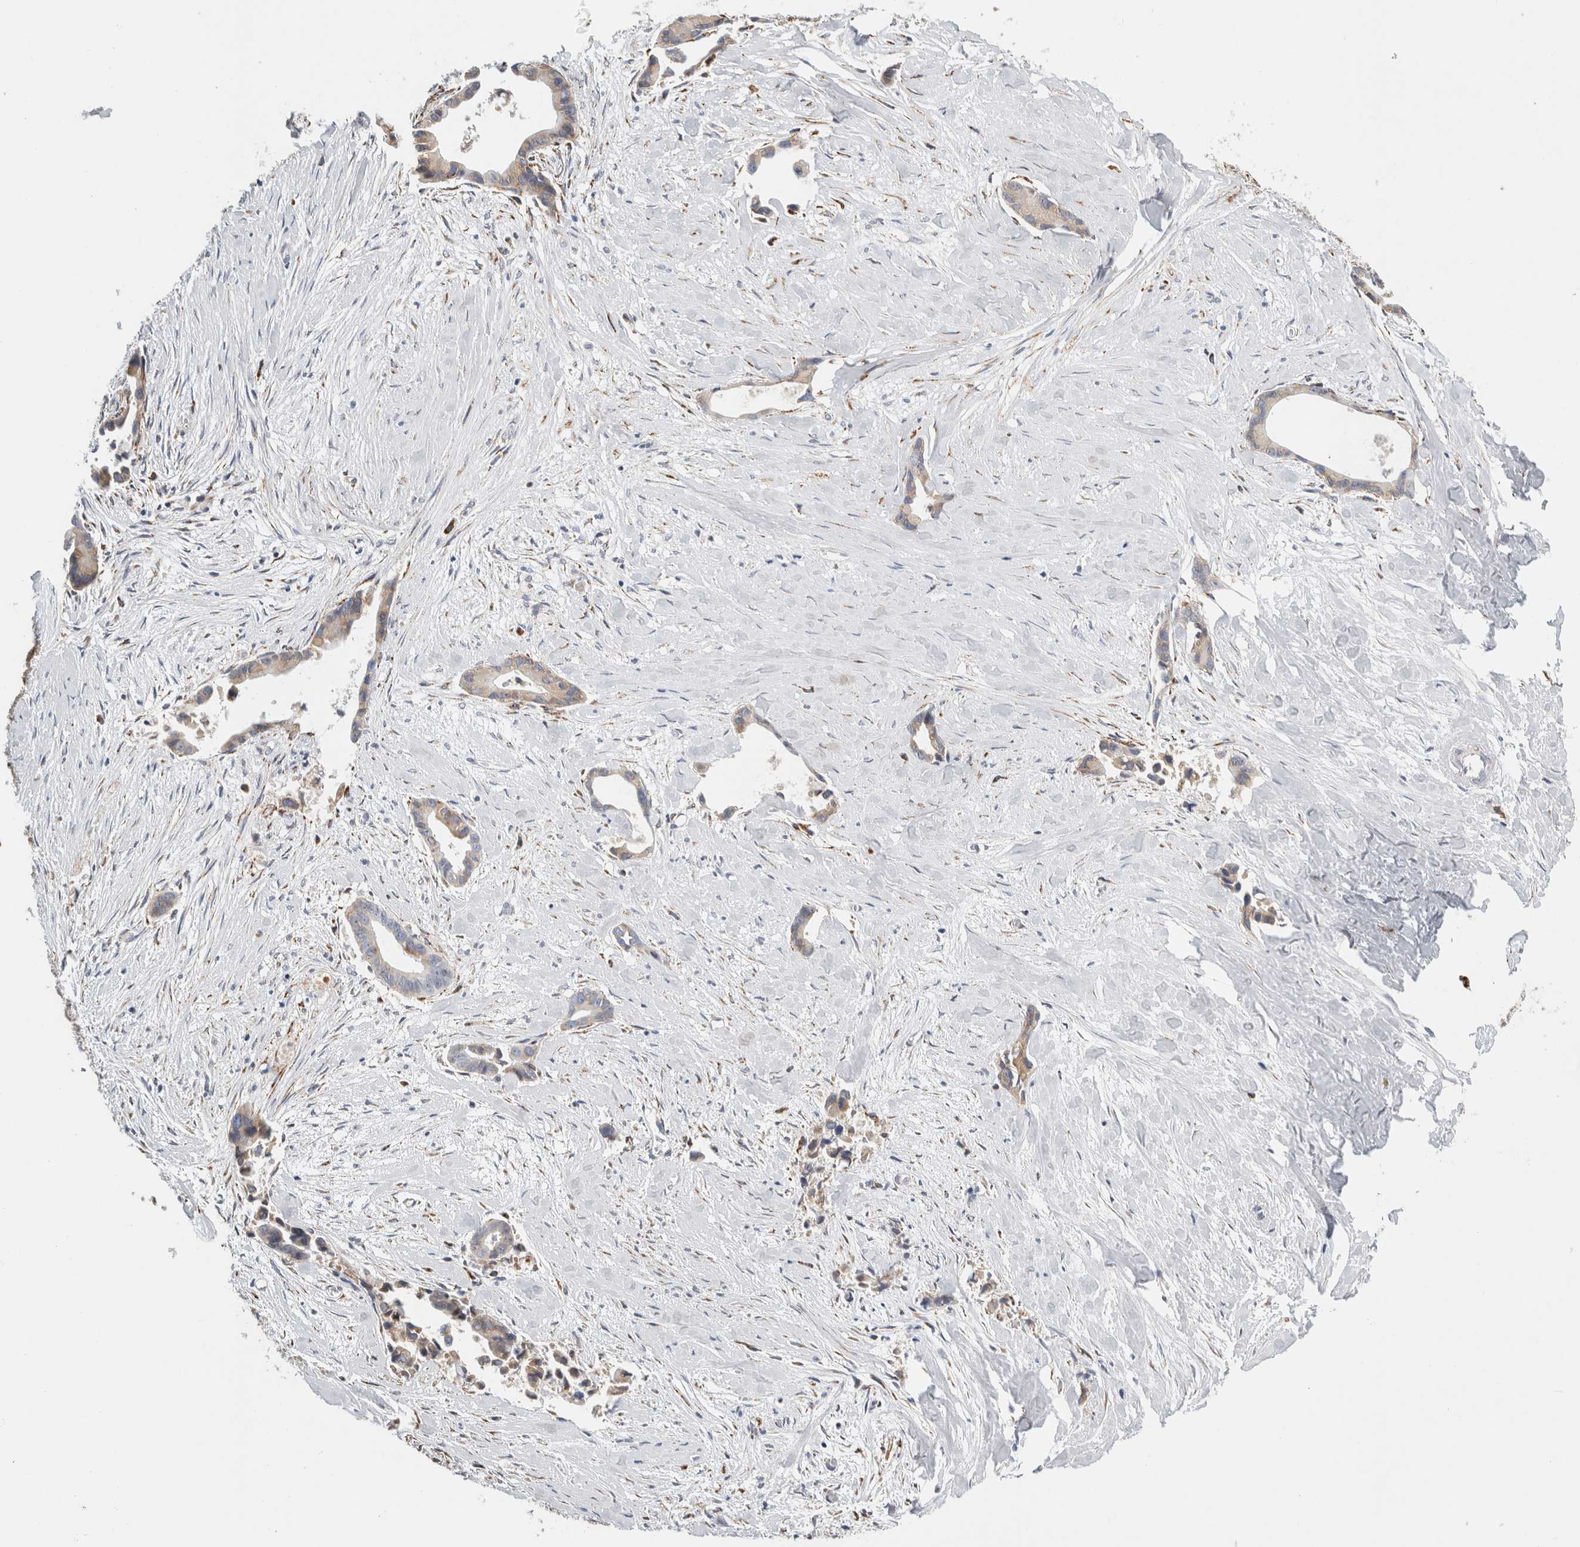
{"staining": {"intensity": "weak", "quantity": "25%-75%", "location": "cytoplasmic/membranous"}, "tissue": "liver cancer", "cell_type": "Tumor cells", "image_type": "cancer", "snomed": [{"axis": "morphology", "description": "Cholangiocarcinoma"}, {"axis": "topography", "description": "Liver"}], "caption": "Liver cancer (cholangiocarcinoma) stained with a brown dye displays weak cytoplasmic/membranous positive staining in about 25%-75% of tumor cells.", "gene": "RPN2", "patient": {"sex": "female", "age": 55}}